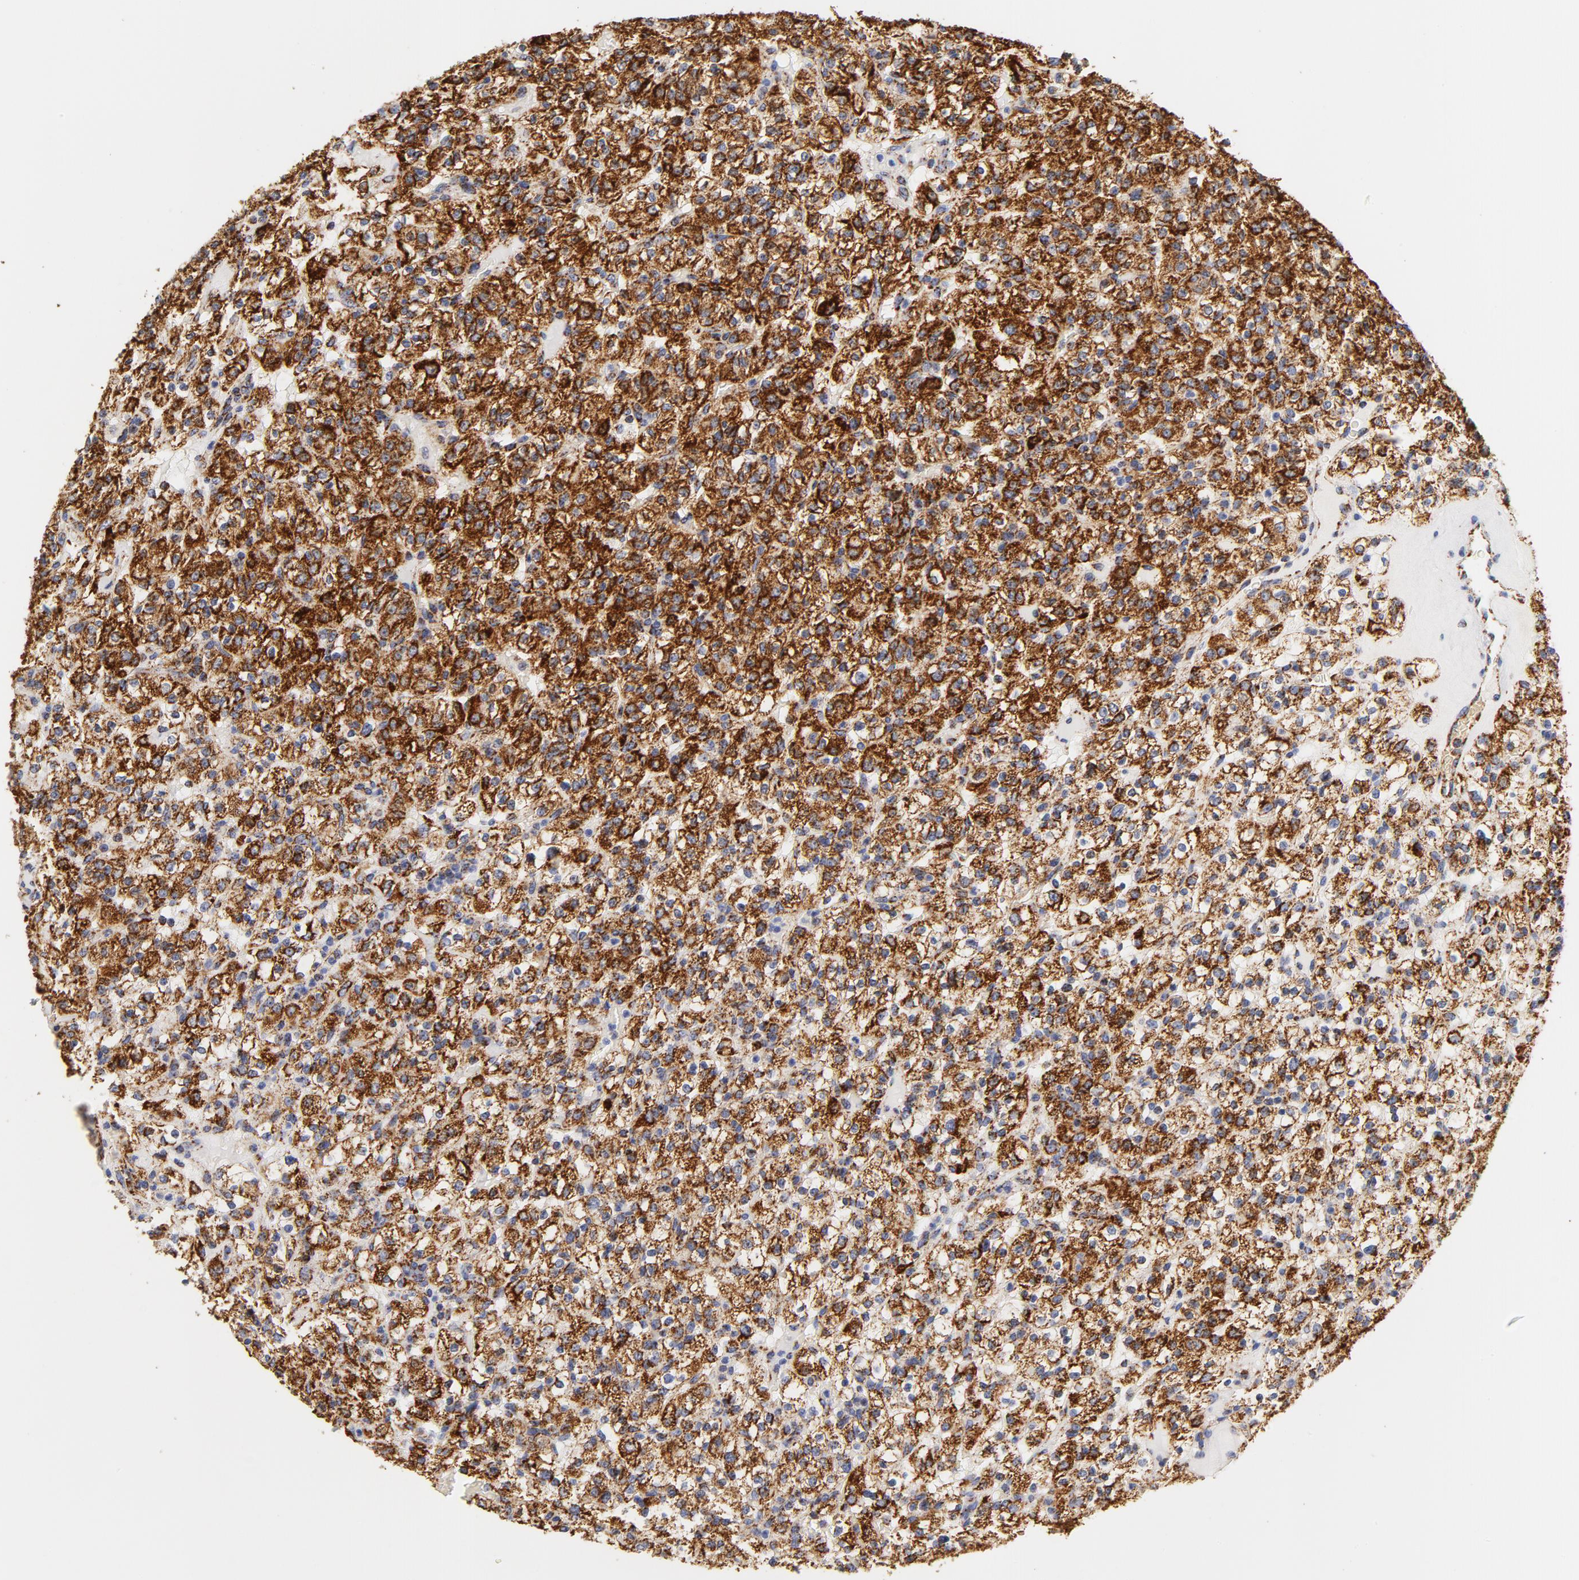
{"staining": {"intensity": "strong", "quantity": ">75%", "location": "cytoplasmic/membranous"}, "tissue": "renal cancer", "cell_type": "Tumor cells", "image_type": "cancer", "snomed": [{"axis": "morphology", "description": "Normal tissue, NOS"}, {"axis": "morphology", "description": "Adenocarcinoma, NOS"}, {"axis": "topography", "description": "Kidney"}], "caption": "Immunohistochemistry photomicrograph of human renal cancer stained for a protein (brown), which displays high levels of strong cytoplasmic/membranous expression in approximately >75% of tumor cells.", "gene": "ECHS1", "patient": {"sex": "female", "age": 72}}